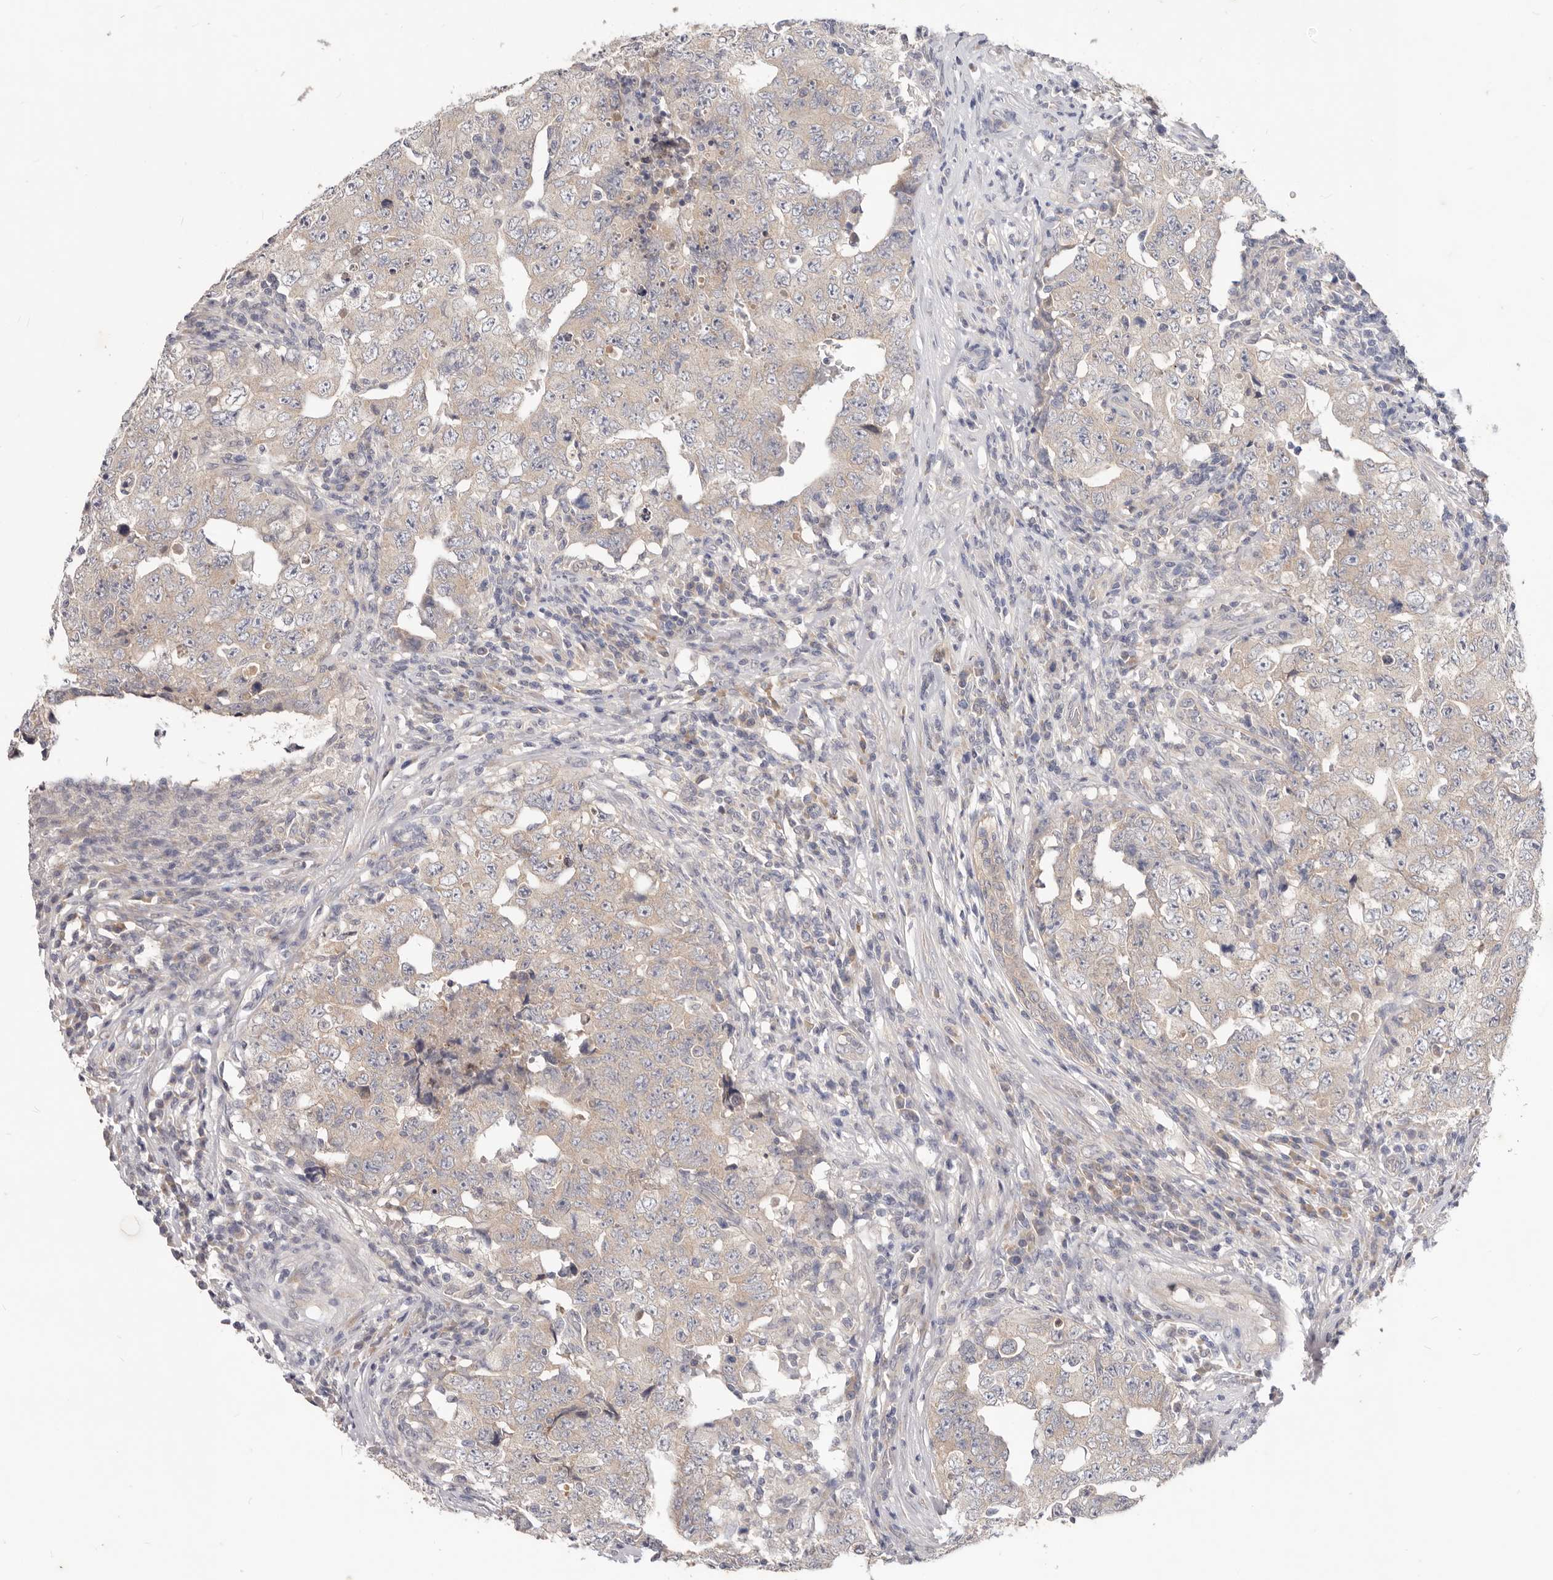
{"staining": {"intensity": "weak", "quantity": "<25%", "location": "cytoplasmic/membranous"}, "tissue": "testis cancer", "cell_type": "Tumor cells", "image_type": "cancer", "snomed": [{"axis": "morphology", "description": "Carcinoma, Embryonal, NOS"}, {"axis": "topography", "description": "Testis"}], "caption": "Tumor cells show no significant protein expression in testis cancer.", "gene": "WDR77", "patient": {"sex": "male", "age": 26}}